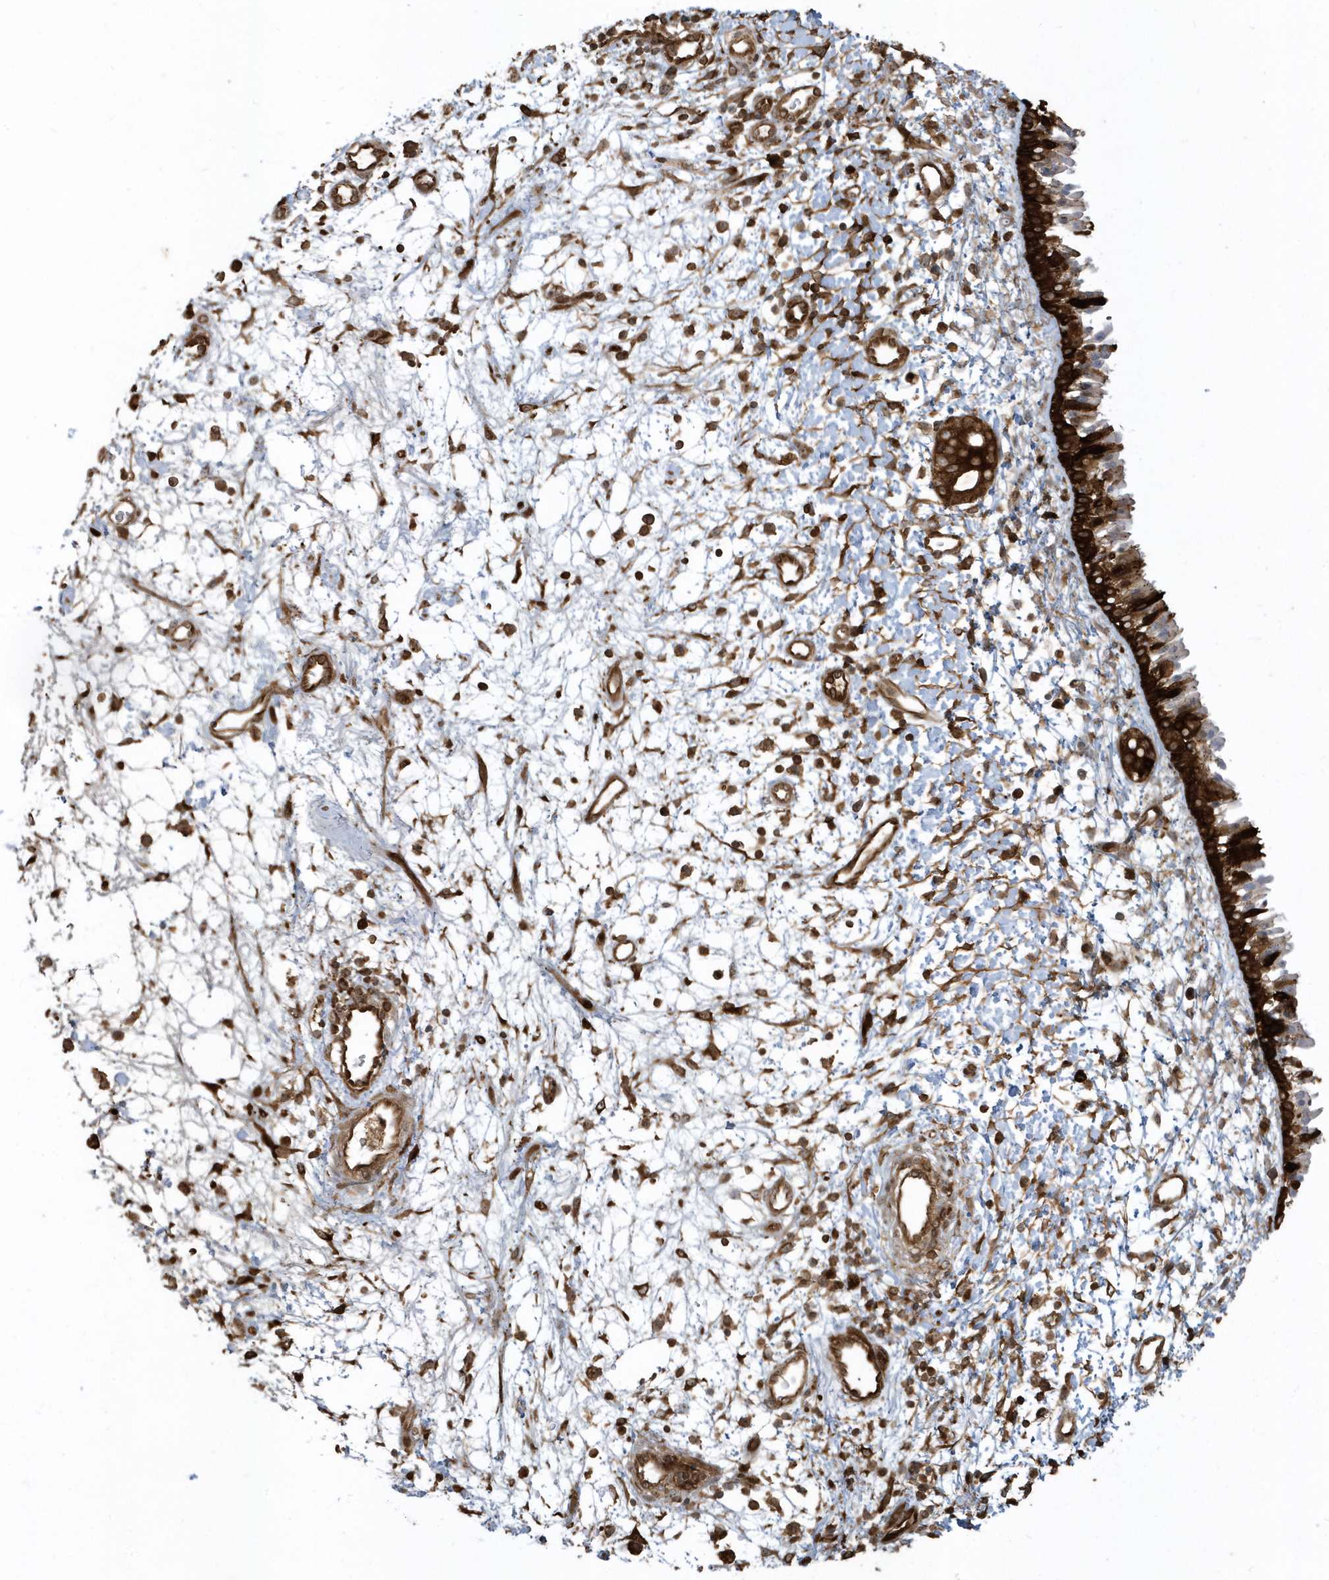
{"staining": {"intensity": "strong", "quantity": ">75%", "location": "cytoplasmic/membranous"}, "tissue": "nasopharynx", "cell_type": "Respiratory epithelial cells", "image_type": "normal", "snomed": [{"axis": "morphology", "description": "Normal tissue, NOS"}, {"axis": "topography", "description": "Nasopharynx"}], "caption": "Immunohistochemical staining of unremarkable nasopharynx displays high levels of strong cytoplasmic/membranous expression in about >75% of respiratory epithelial cells.", "gene": "CLCN6", "patient": {"sex": "male", "age": 22}}